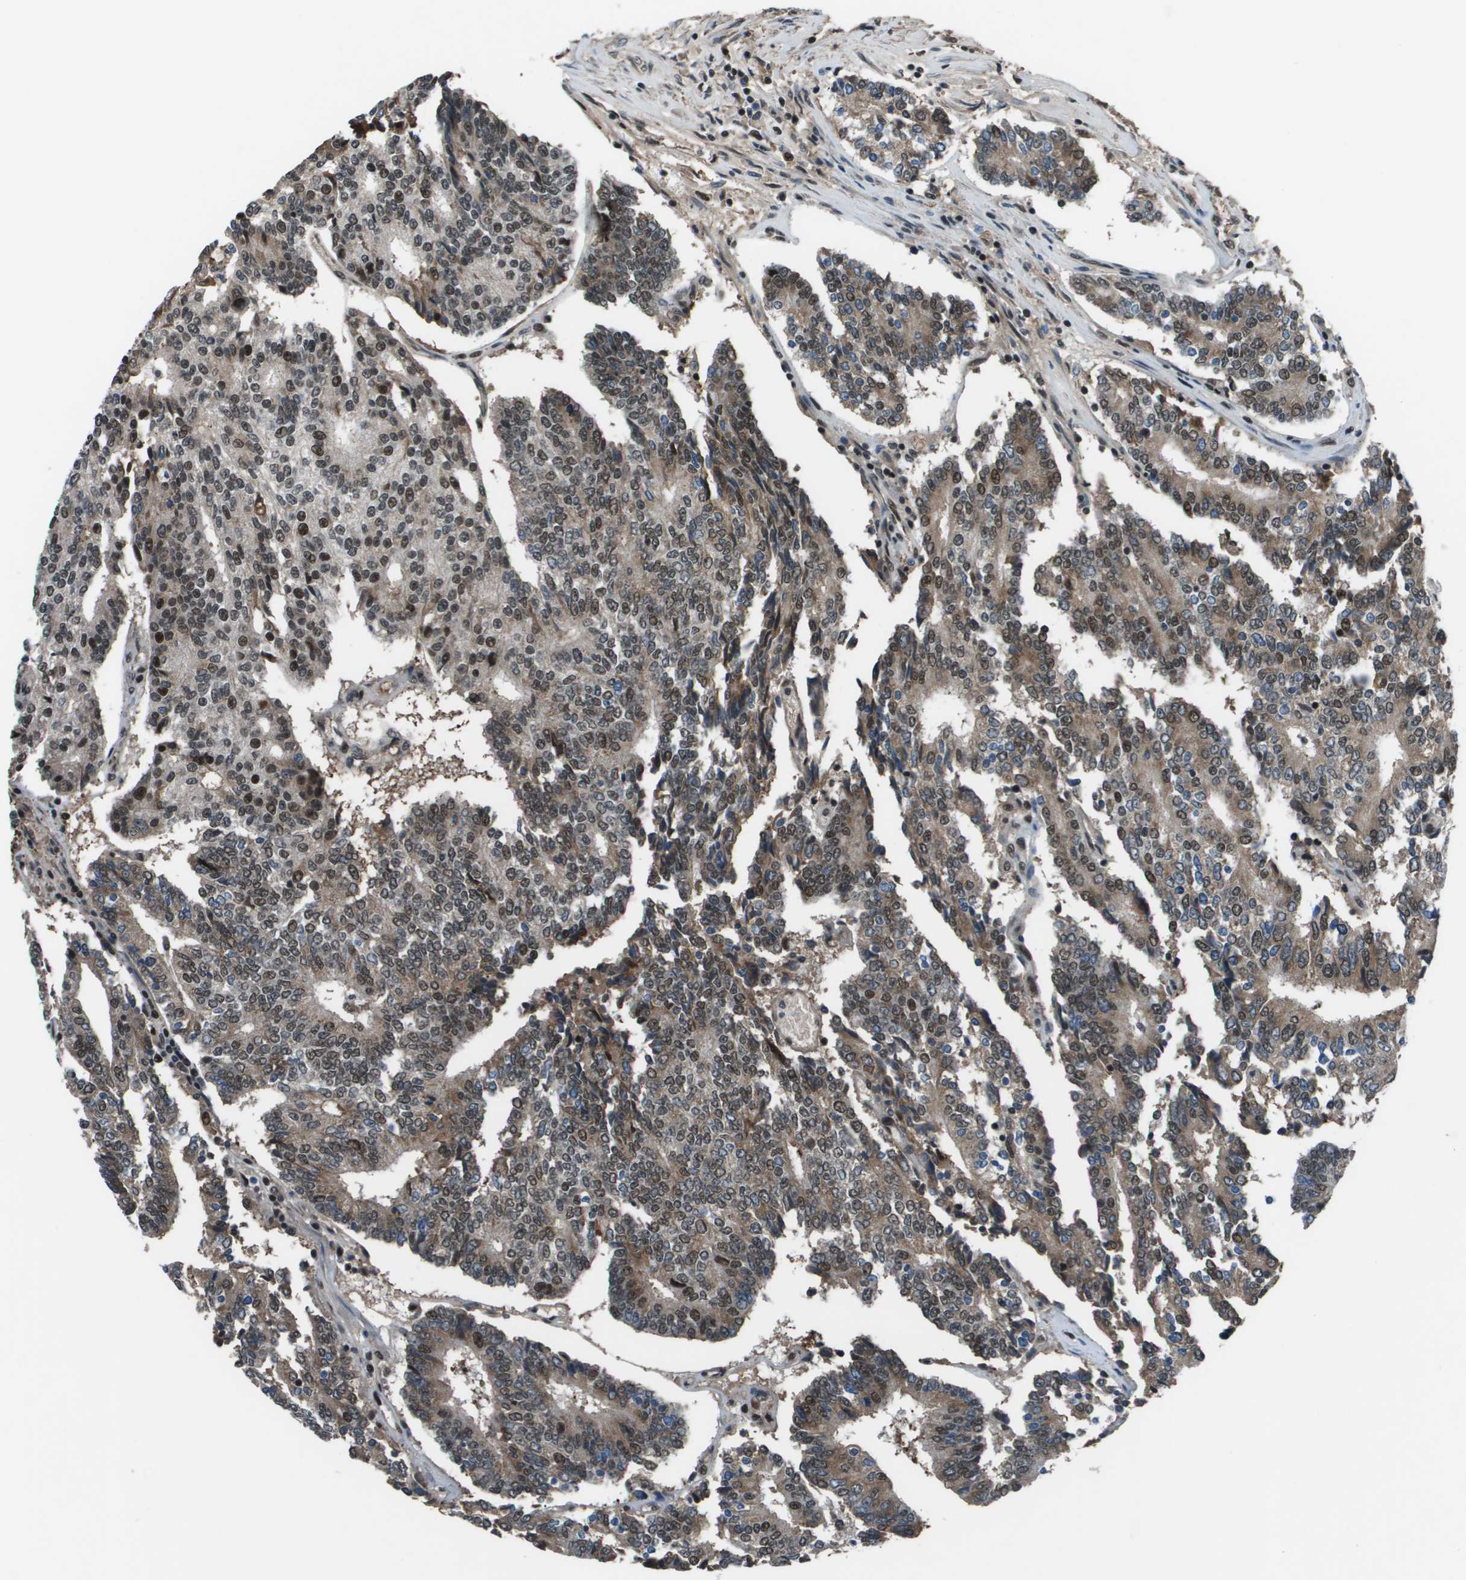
{"staining": {"intensity": "moderate", "quantity": ">75%", "location": "cytoplasmic/membranous,nuclear"}, "tissue": "prostate cancer", "cell_type": "Tumor cells", "image_type": "cancer", "snomed": [{"axis": "morphology", "description": "Normal tissue, NOS"}, {"axis": "morphology", "description": "Adenocarcinoma, High grade"}, {"axis": "topography", "description": "Prostate"}, {"axis": "topography", "description": "Seminal veicle"}], "caption": "Immunohistochemical staining of prostate cancer (adenocarcinoma (high-grade)) displays moderate cytoplasmic/membranous and nuclear protein staining in approximately >75% of tumor cells.", "gene": "THRAP3", "patient": {"sex": "male", "age": 55}}